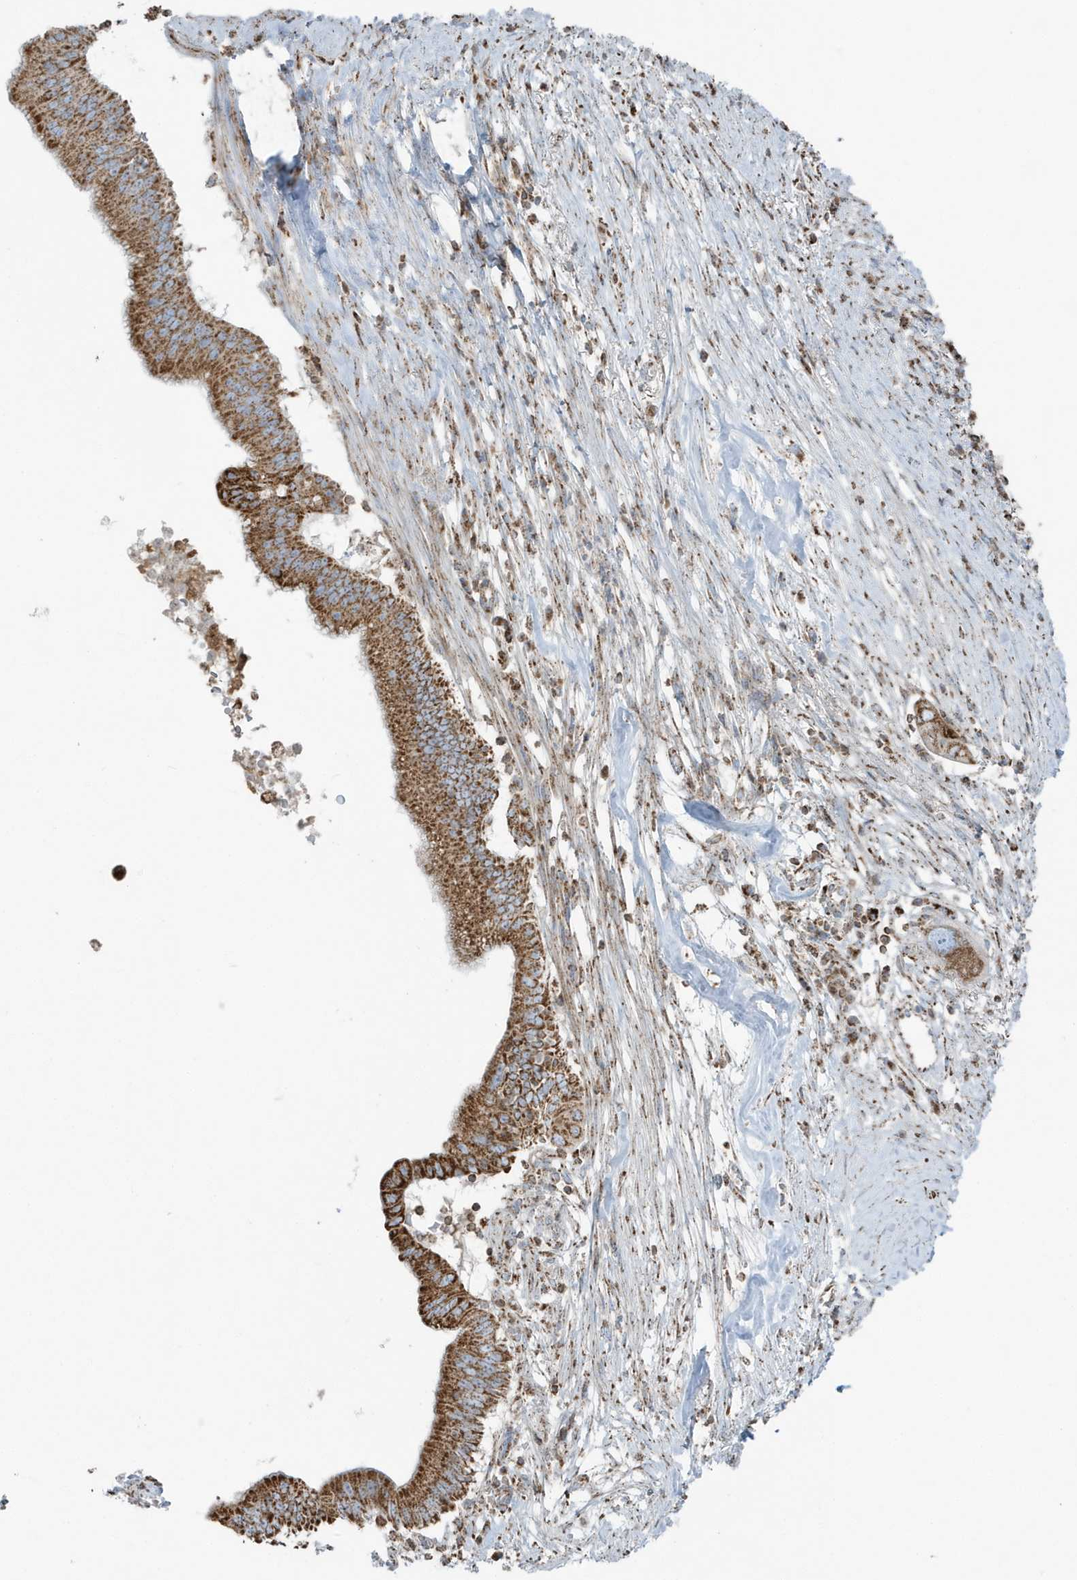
{"staining": {"intensity": "strong", "quantity": ">75%", "location": "cytoplasmic/membranous"}, "tissue": "pancreatic cancer", "cell_type": "Tumor cells", "image_type": "cancer", "snomed": [{"axis": "morphology", "description": "Adenocarcinoma, NOS"}, {"axis": "topography", "description": "Pancreas"}], "caption": "Strong cytoplasmic/membranous staining is present in about >75% of tumor cells in pancreatic cancer (adenocarcinoma). Immunohistochemistry (ihc) stains the protein of interest in brown and the nuclei are stained blue.", "gene": "RAB11FIP3", "patient": {"sex": "male", "age": 68}}